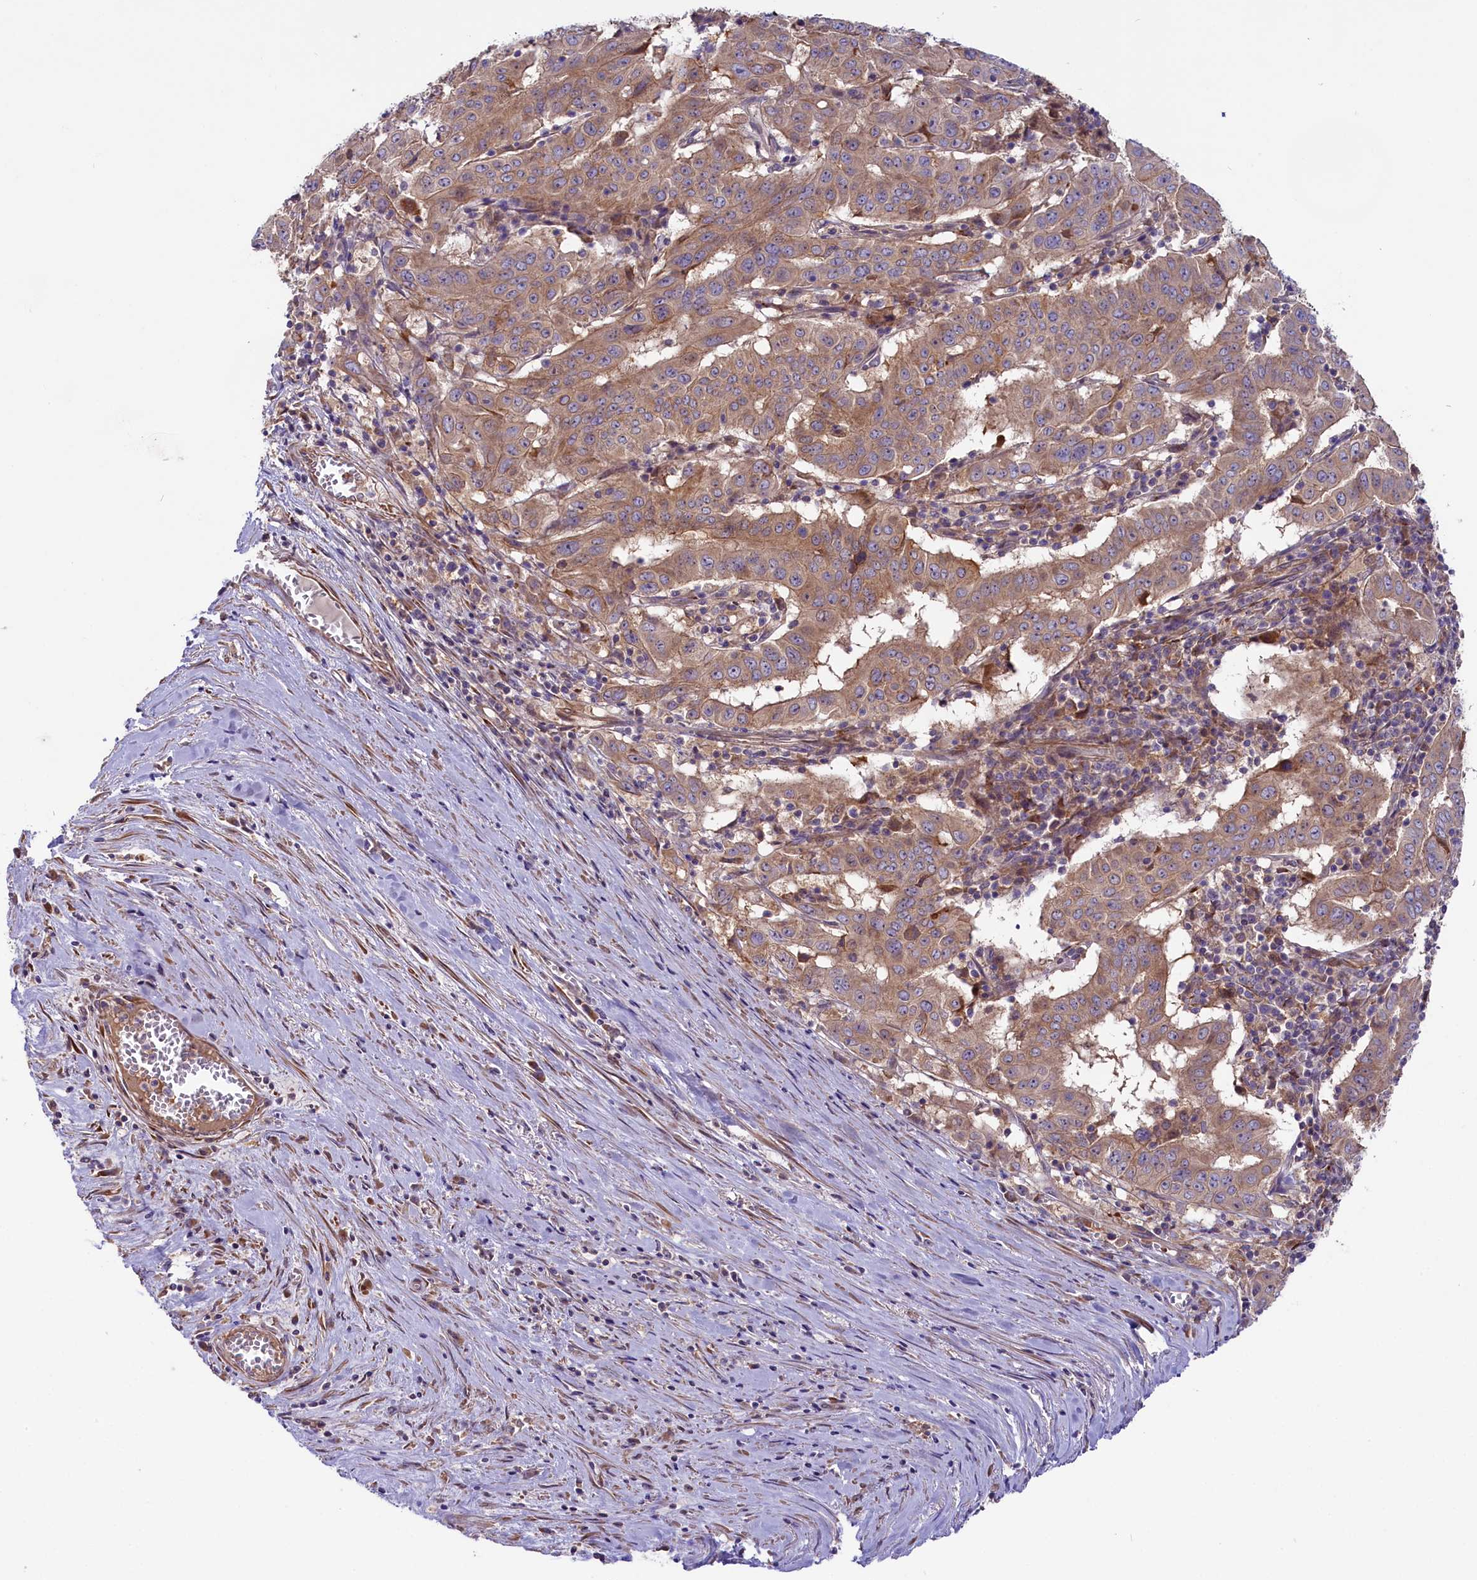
{"staining": {"intensity": "moderate", "quantity": "25%-75%", "location": "cytoplasmic/membranous"}, "tissue": "pancreatic cancer", "cell_type": "Tumor cells", "image_type": "cancer", "snomed": [{"axis": "morphology", "description": "Adenocarcinoma, NOS"}, {"axis": "topography", "description": "Pancreas"}], "caption": "Immunohistochemical staining of human pancreatic cancer demonstrates medium levels of moderate cytoplasmic/membranous protein expression in approximately 25%-75% of tumor cells.", "gene": "COG8", "patient": {"sex": "male", "age": 63}}